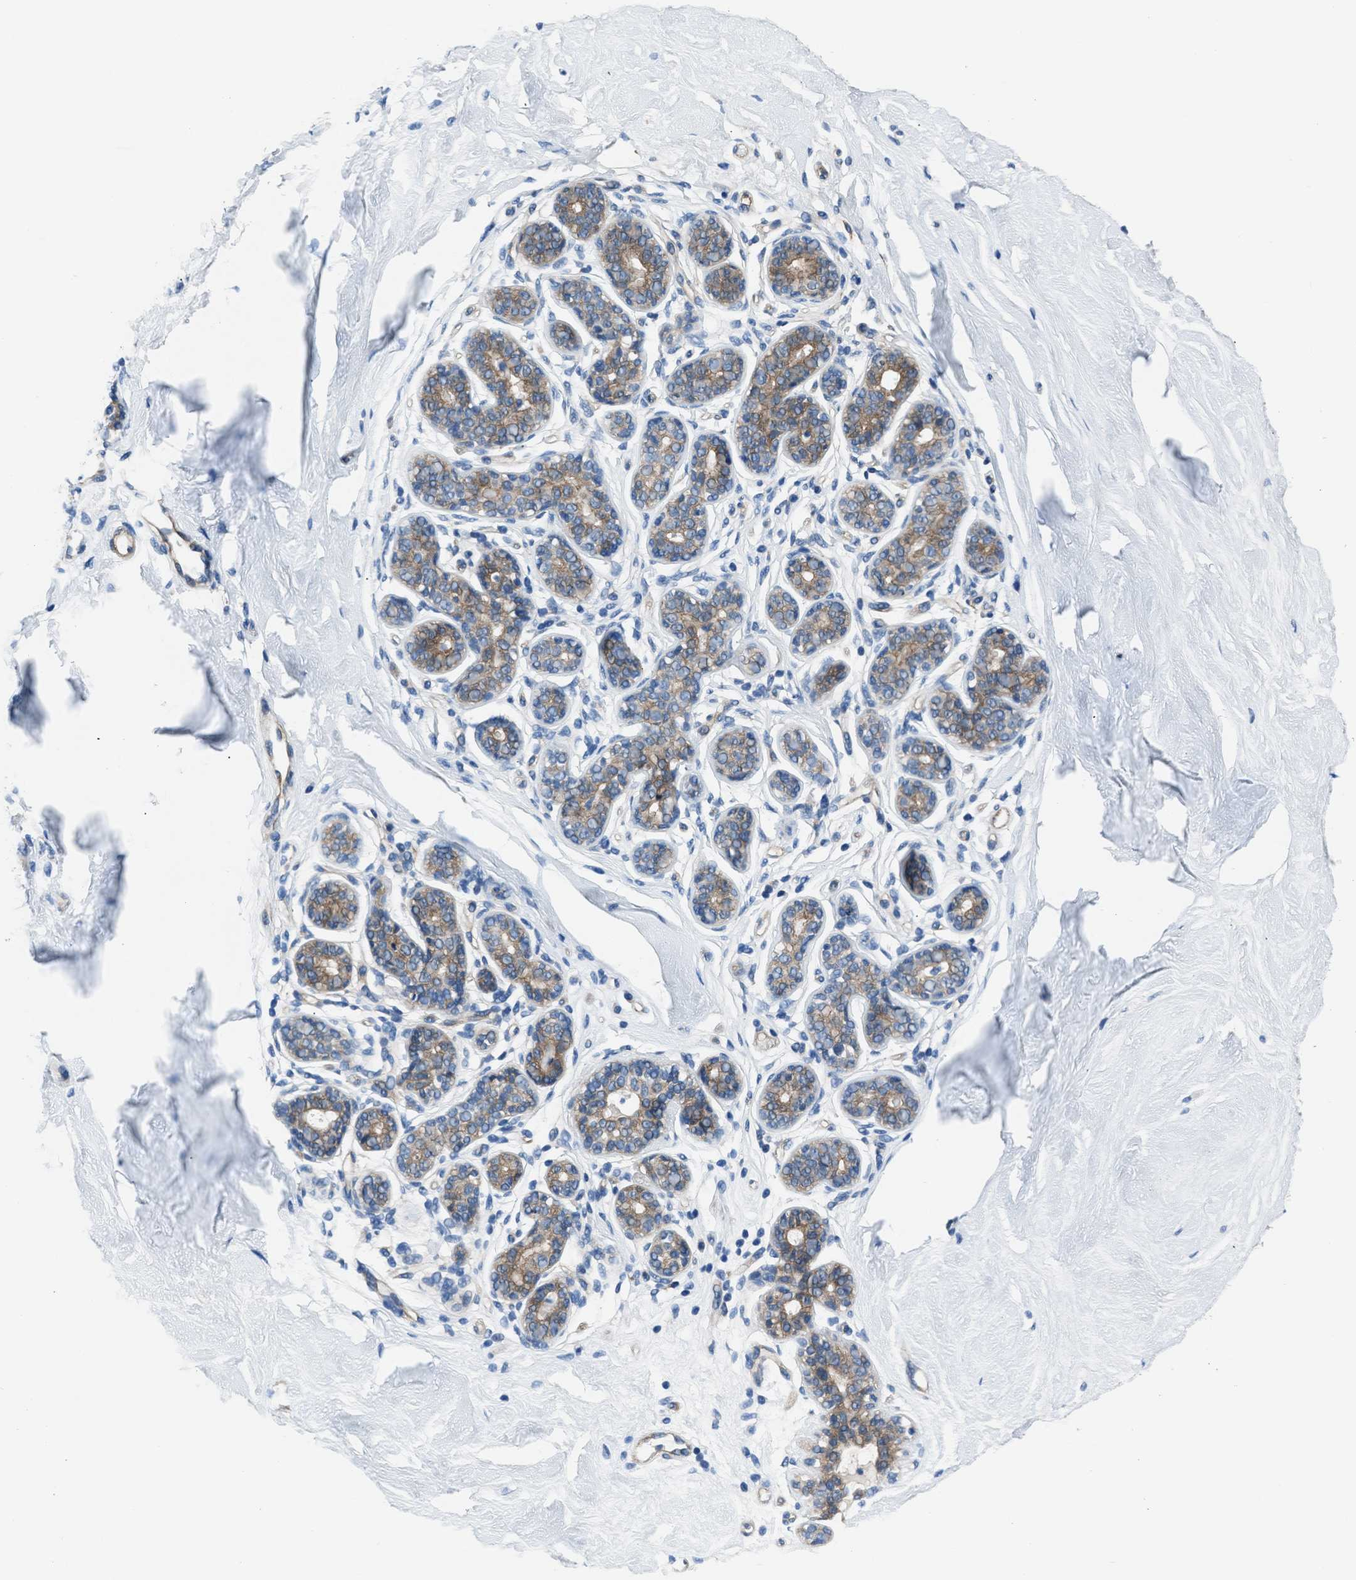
{"staining": {"intensity": "negative", "quantity": "none", "location": "none"}, "tissue": "breast", "cell_type": "Adipocytes", "image_type": "normal", "snomed": [{"axis": "morphology", "description": "Normal tissue, NOS"}, {"axis": "topography", "description": "Breast"}], "caption": "There is no significant positivity in adipocytes of breast. (DAB immunohistochemistry (IHC), high magnification).", "gene": "SLC38A6", "patient": {"sex": "female", "age": 22}}